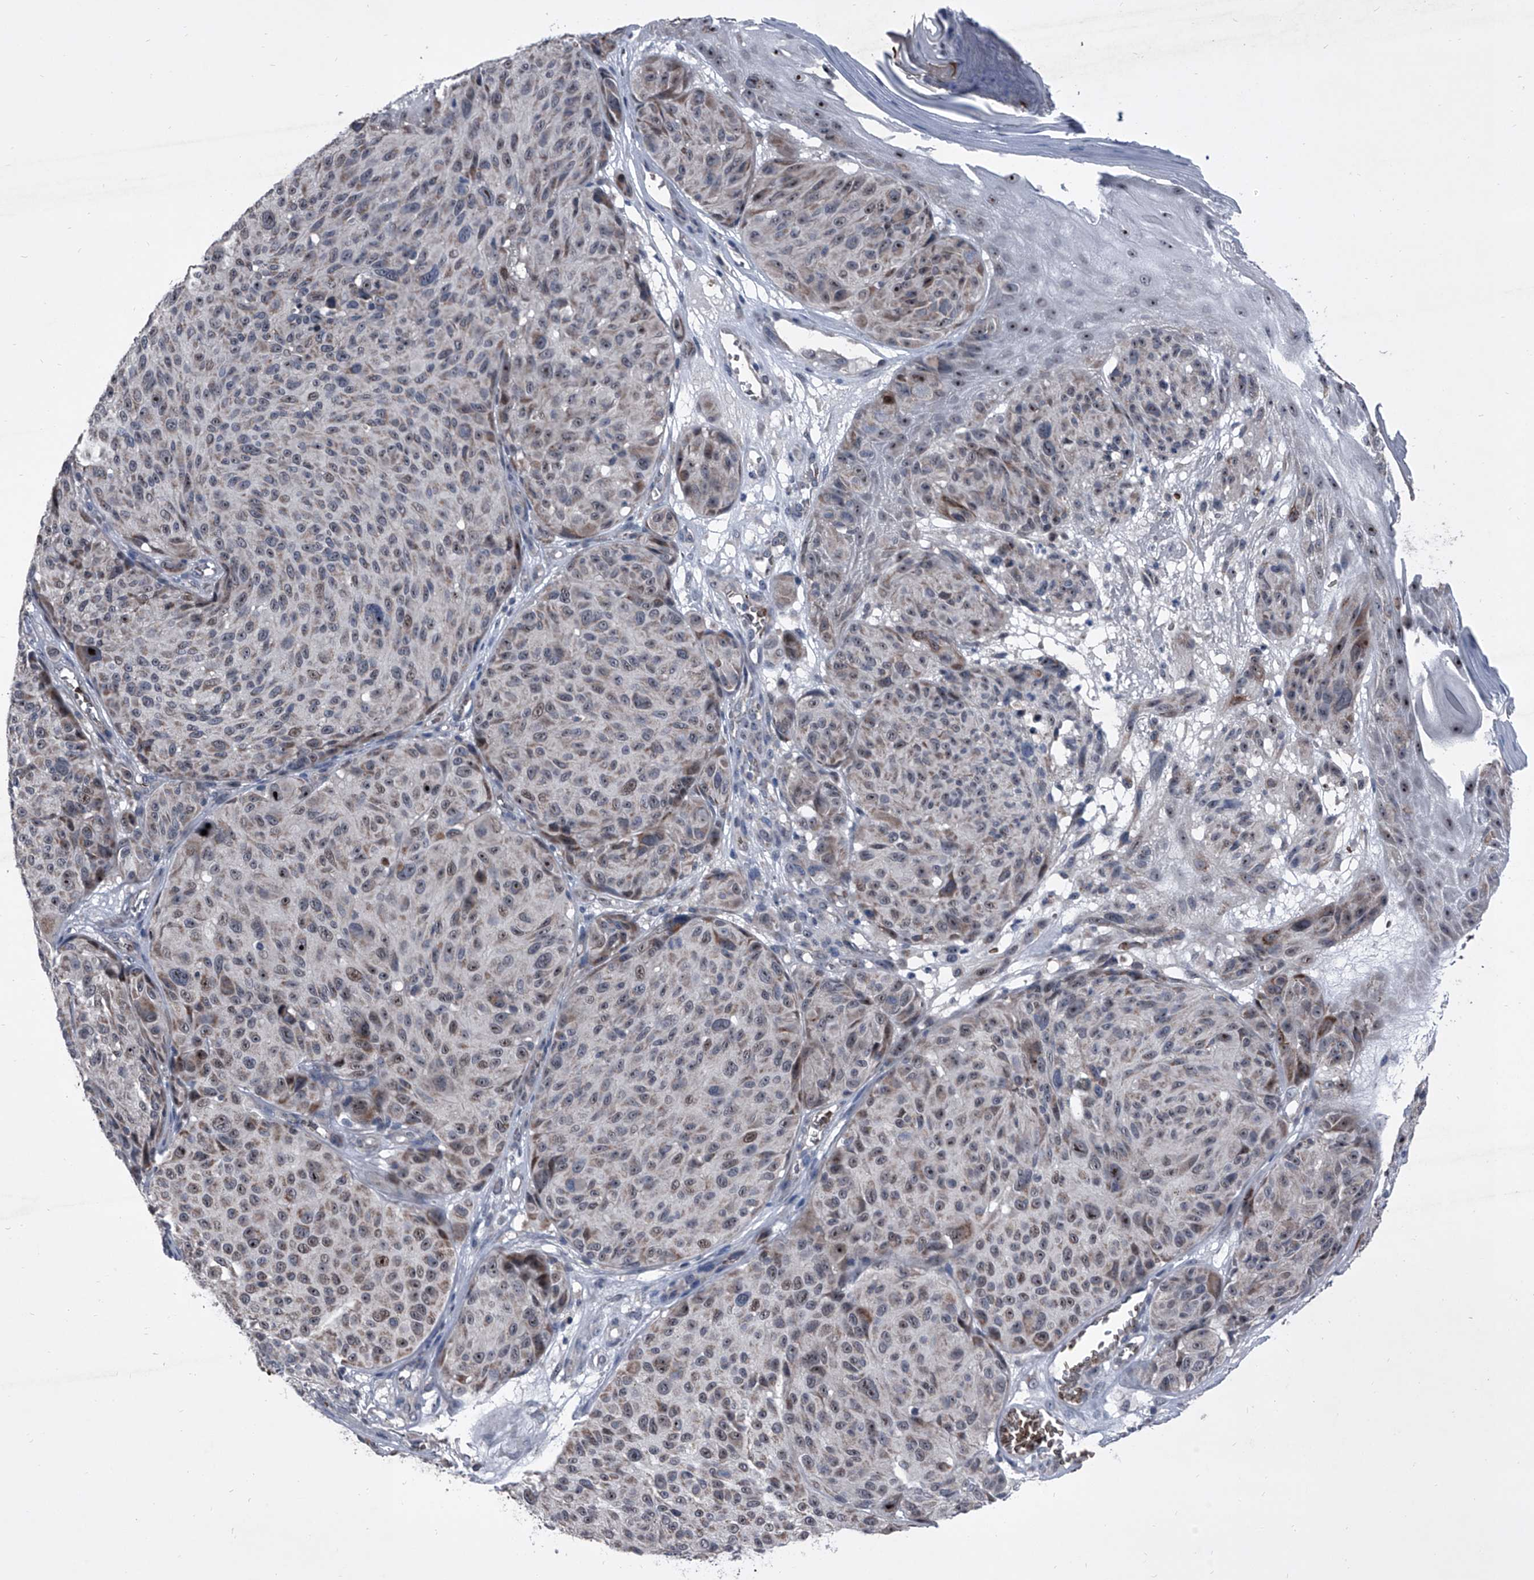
{"staining": {"intensity": "moderate", "quantity": "<25%", "location": "nuclear"}, "tissue": "melanoma", "cell_type": "Tumor cells", "image_type": "cancer", "snomed": [{"axis": "morphology", "description": "Malignant melanoma, NOS"}, {"axis": "topography", "description": "Skin"}], "caption": "High-magnification brightfield microscopy of melanoma stained with DAB (brown) and counterstained with hematoxylin (blue). tumor cells exhibit moderate nuclear expression is appreciated in about<25% of cells. Nuclei are stained in blue.", "gene": "CEP85L", "patient": {"sex": "male", "age": 83}}